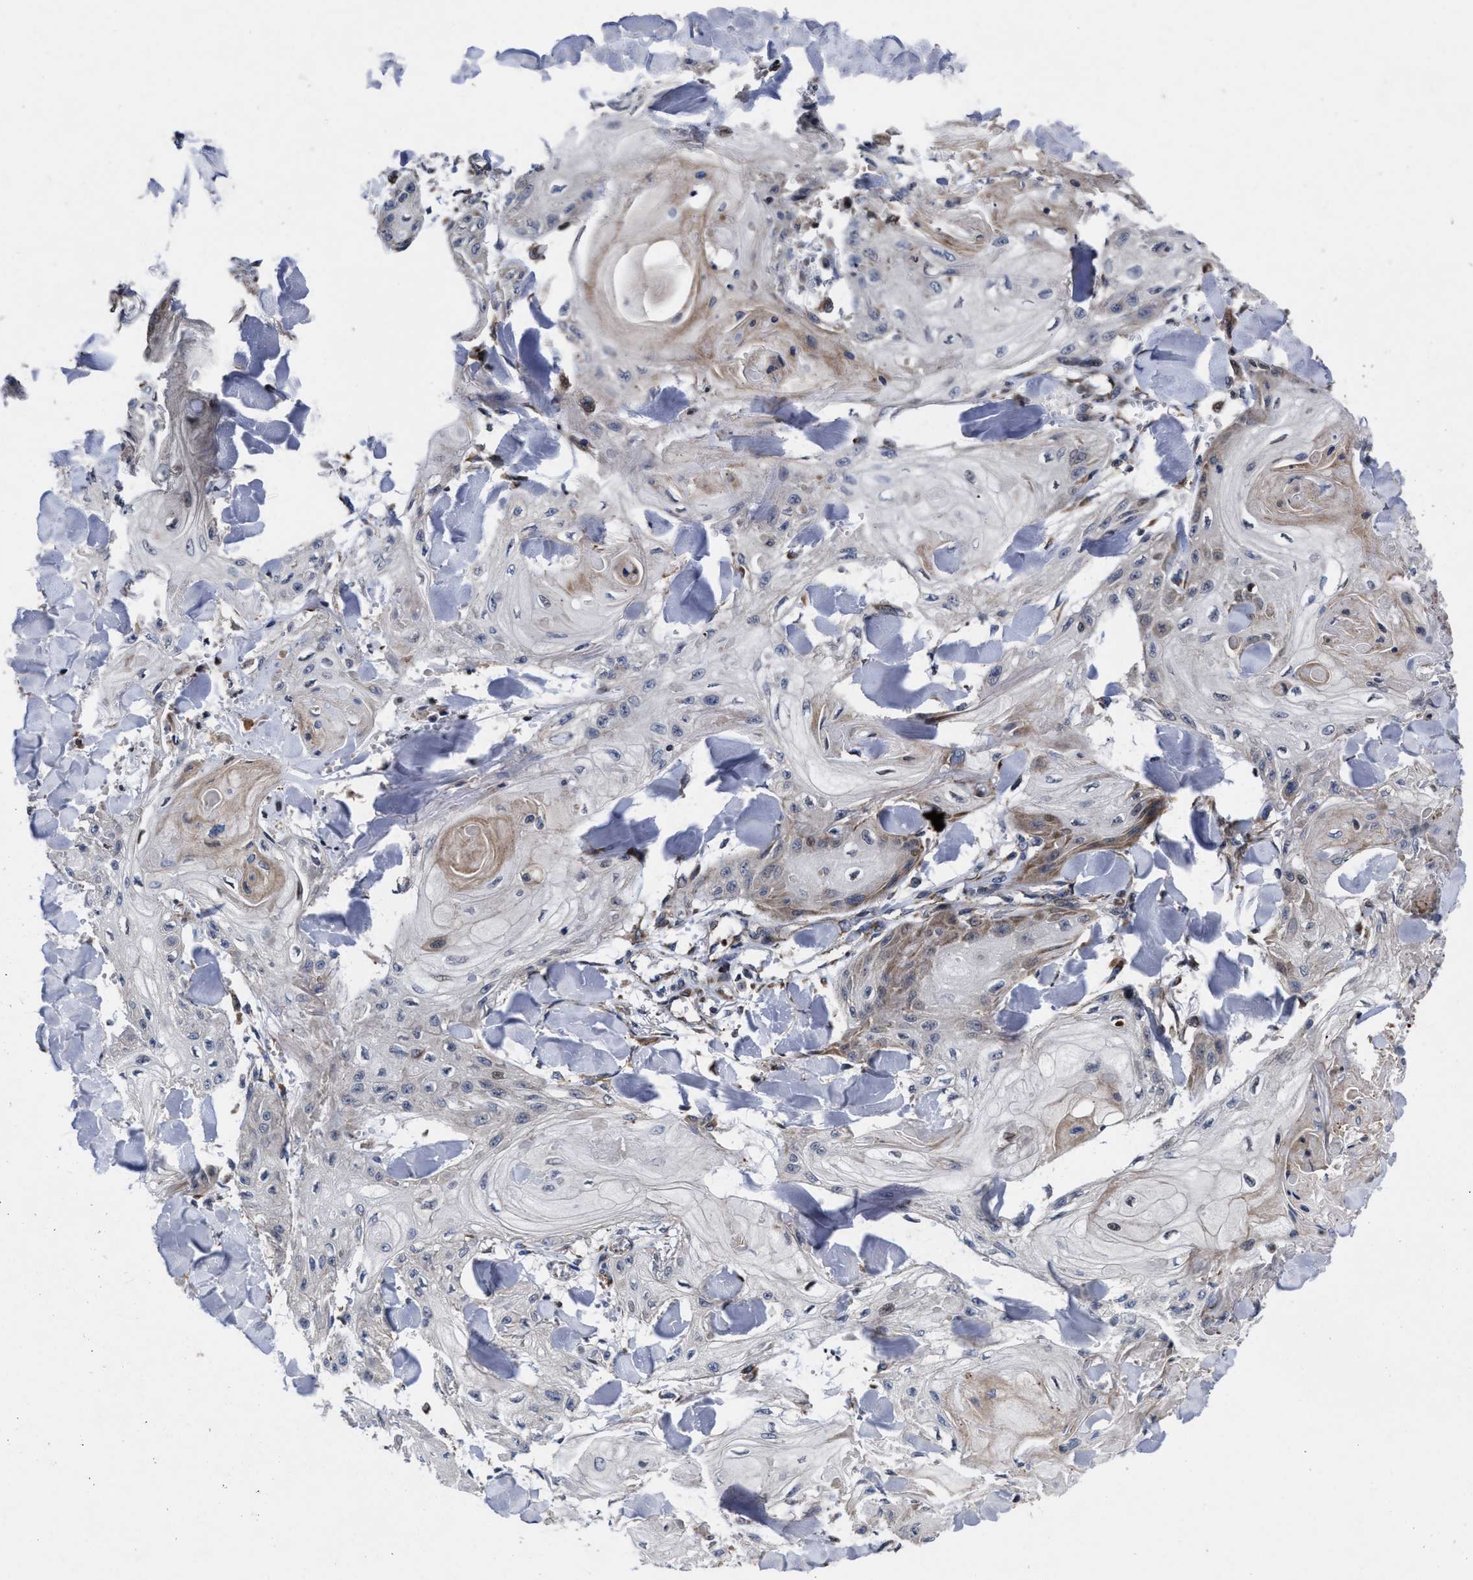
{"staining": {"intensity": "moderate", "quantity": "25%-75%", "location": "cytoplasmic/membranous"}, "tissue": "skin cancer", "cell_type": "Tumor cells", "image_type": "cancer", "snomed": [{"axis": "morphology", "description": "Squamous cell carcinoma, NOS"}, {"axis": "topography", "description": "Skin"}], "caption": "Protein staining demonstrates moderate cytoplasmic/membranous positivity in approximately 25%-75% of tumor cells in squamous cell carcinoma (skin).", "gene": "MRPL50", "patient": {"sex": "male", "age": 74}}